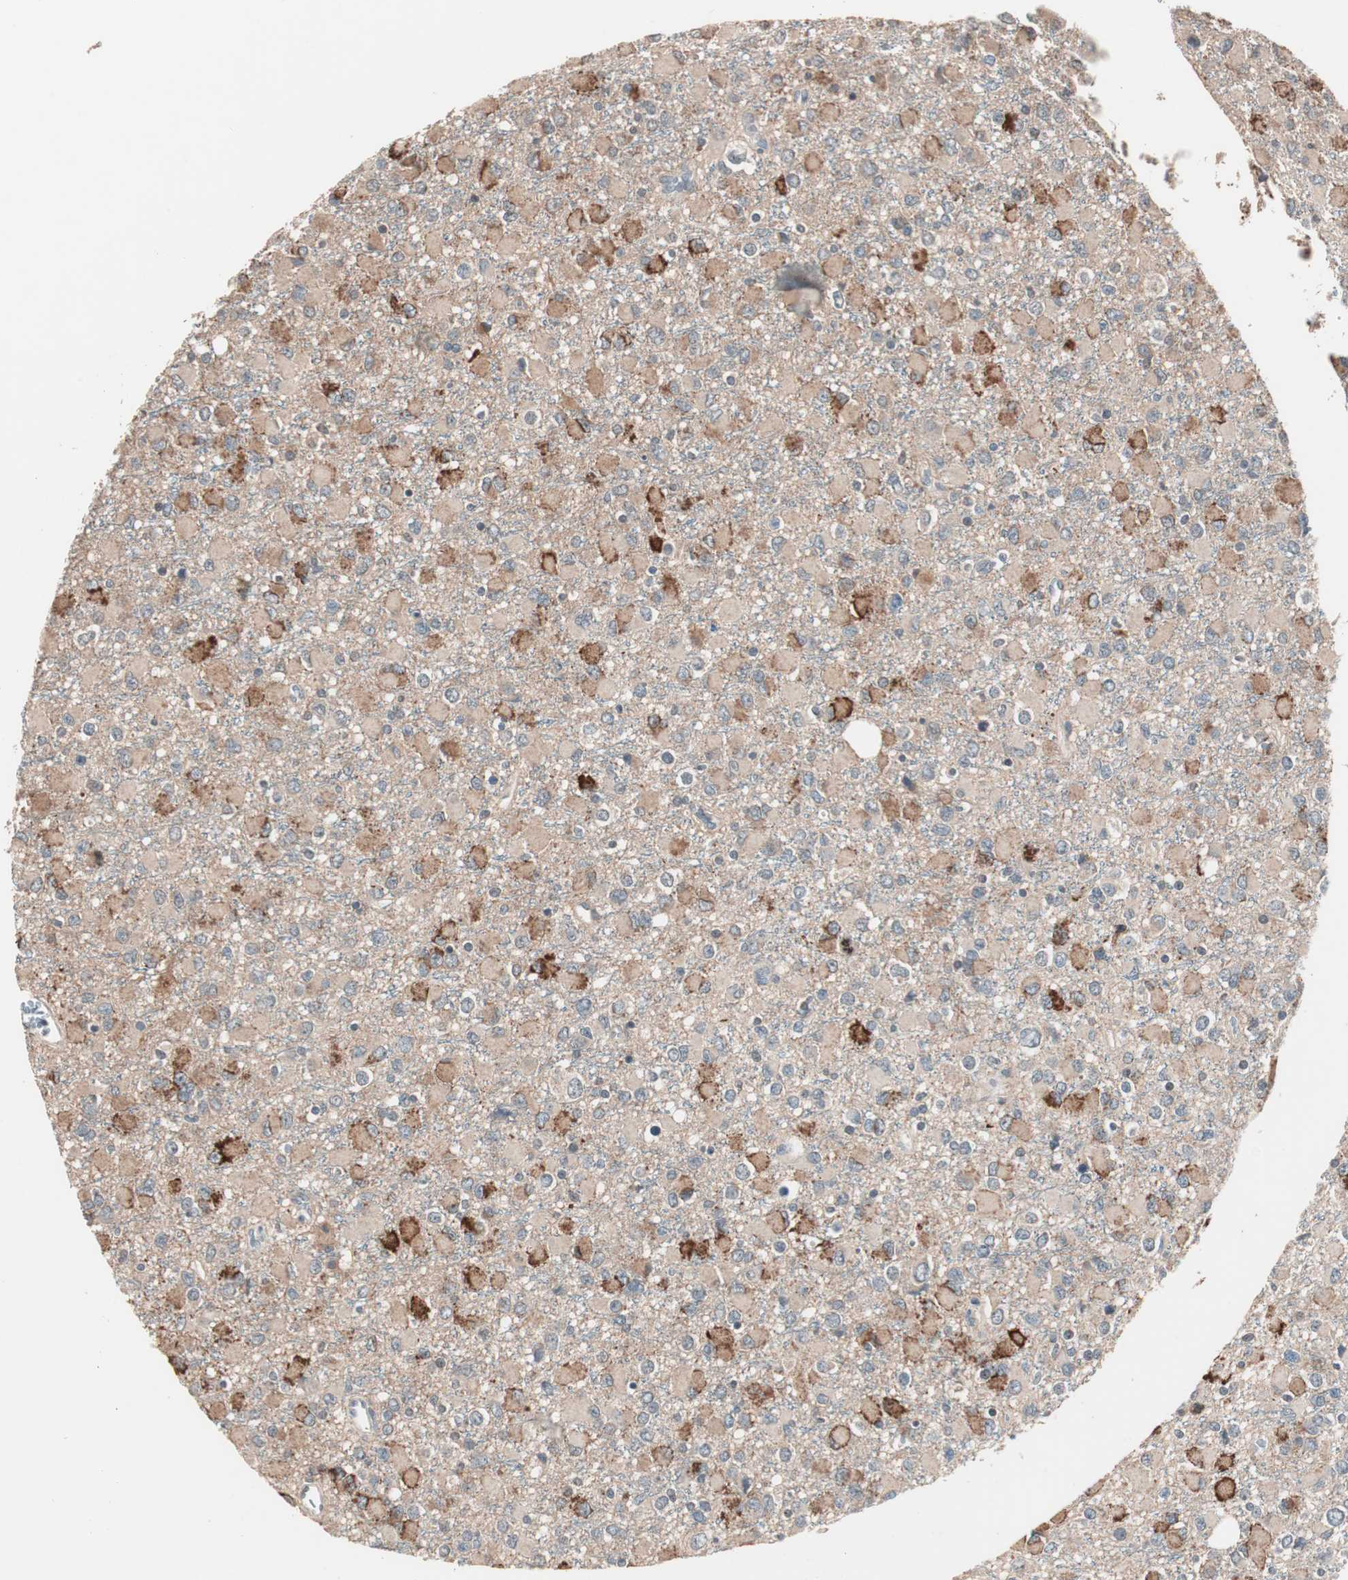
{"staining": {"intensity": "moderate", "quantity": ">75%", "location": "cytoplasmic/membranous"}, "tissue": "glioma", "cell_type": "Tumor cells", "image_type": "cancer", "snomed": [{"axis": "morphology", "description": "Glioma, malignant, Low grade"}, {"axis": "topography", "description": "Brain"}], "caption": "Brown immunohistochemical staining in low-grade glioma (malignant) exhibits moderate cytoplasmic/membranous expression in approximately >75% of tumor cells. The protein is shown in brown color, while the nuclei are stained blue.", "gene": "NFRKB", "patient": {"sex": "male", "age": 42}}